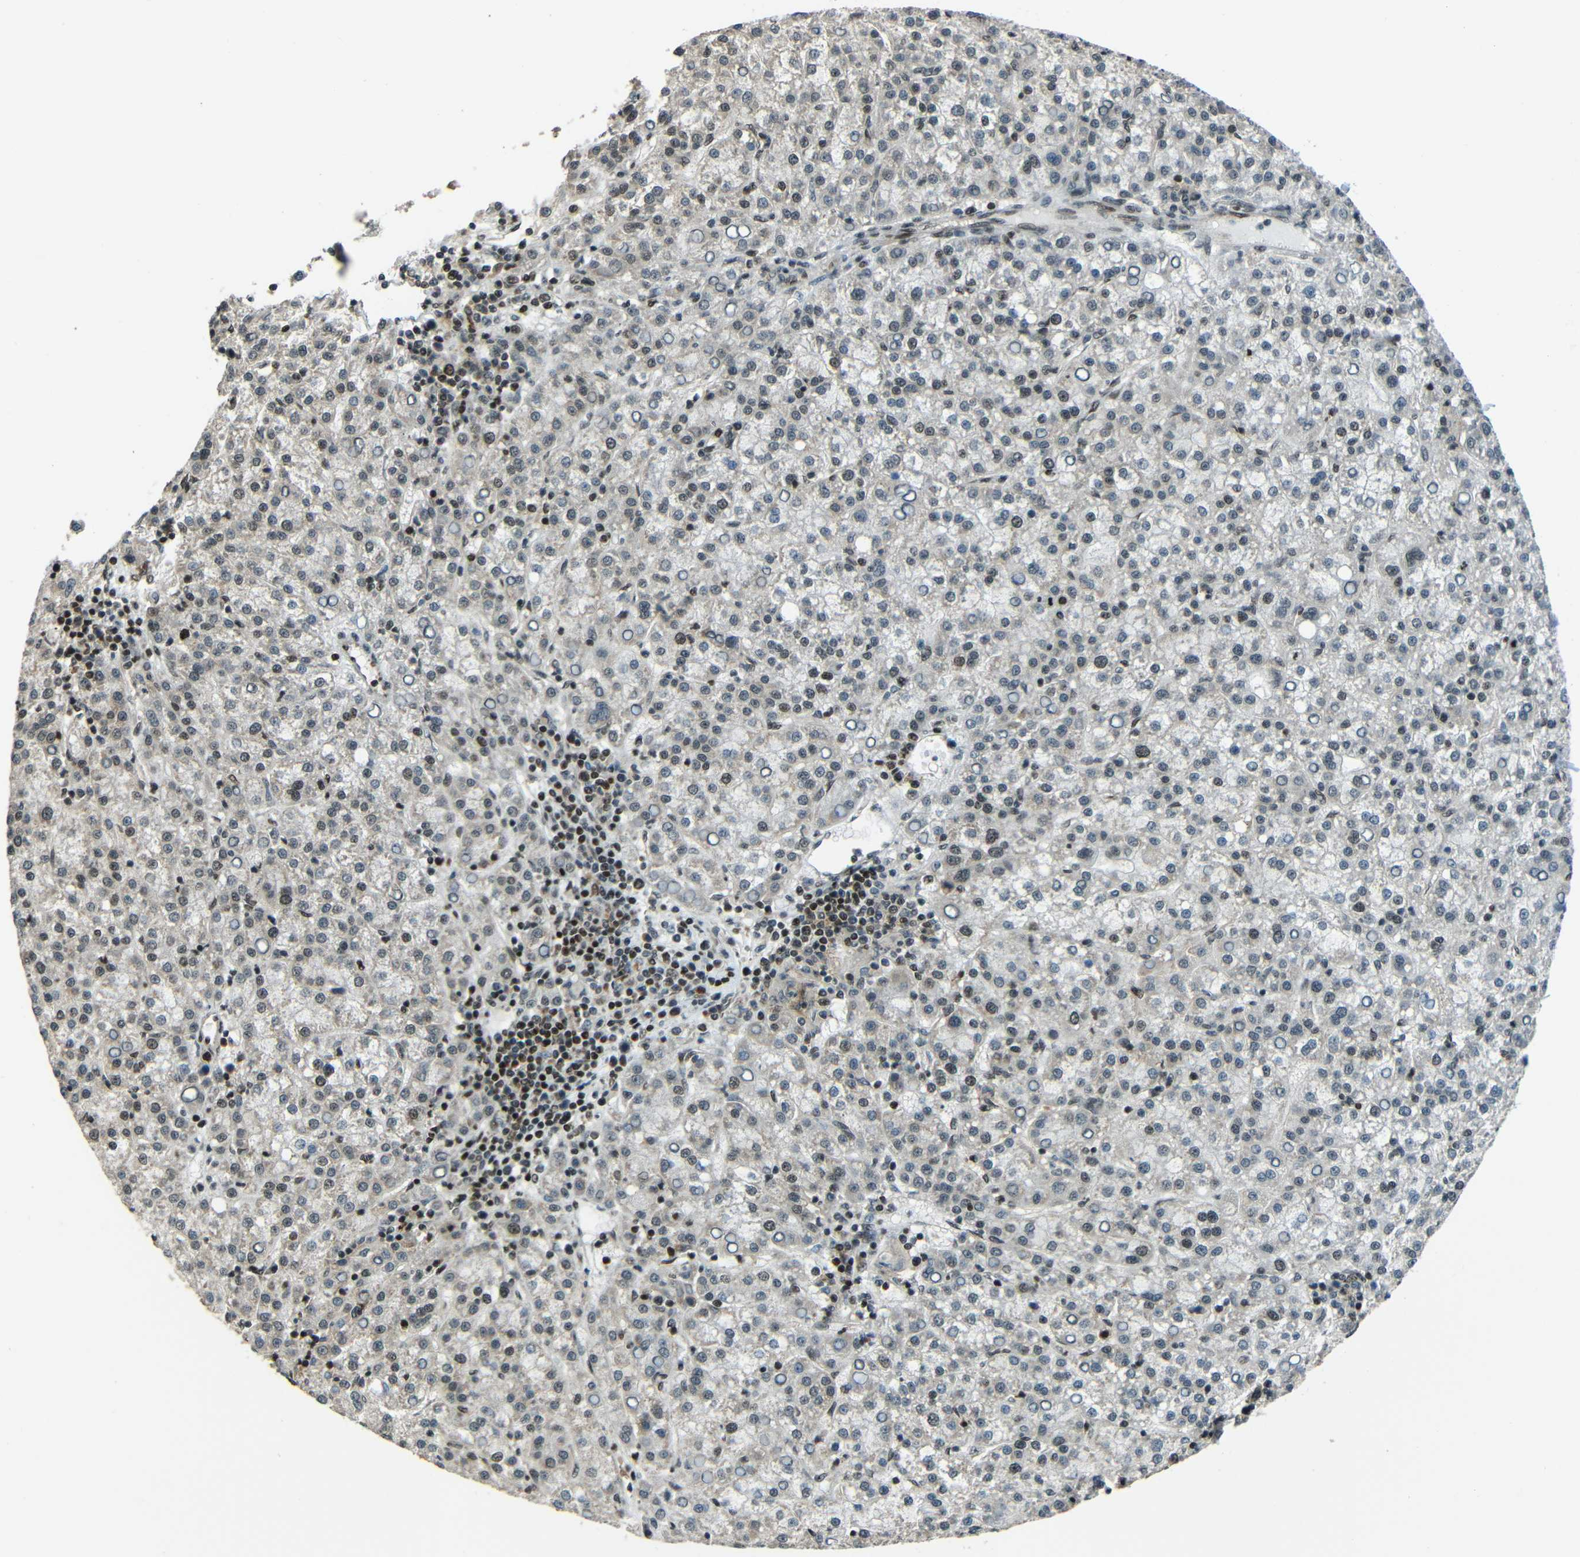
{"staining": {"intensity": "weak", "quantity": "<25%", "location": "nuclear"}, "tissue": "liver cancer", "cell_type": "Tumor cells", "image_type": "cancer", "snomed": [{"axis": "morphology", "description": "Carcinoma, Hepatocellular, NOS"}, {"axis": "topography", "description": "Liver"}], "caption": "An immunohistochemistry image of hepatocellular carcinoma (liver) is shown. There is no staining in tumor cells of hepatocellular carcinoma (liver). (DAB immunohistochemistry (IHC) with hematoxylin counter stain).", "gene": "PSIP1", "patient": {"sex": "female", "age": 58}}